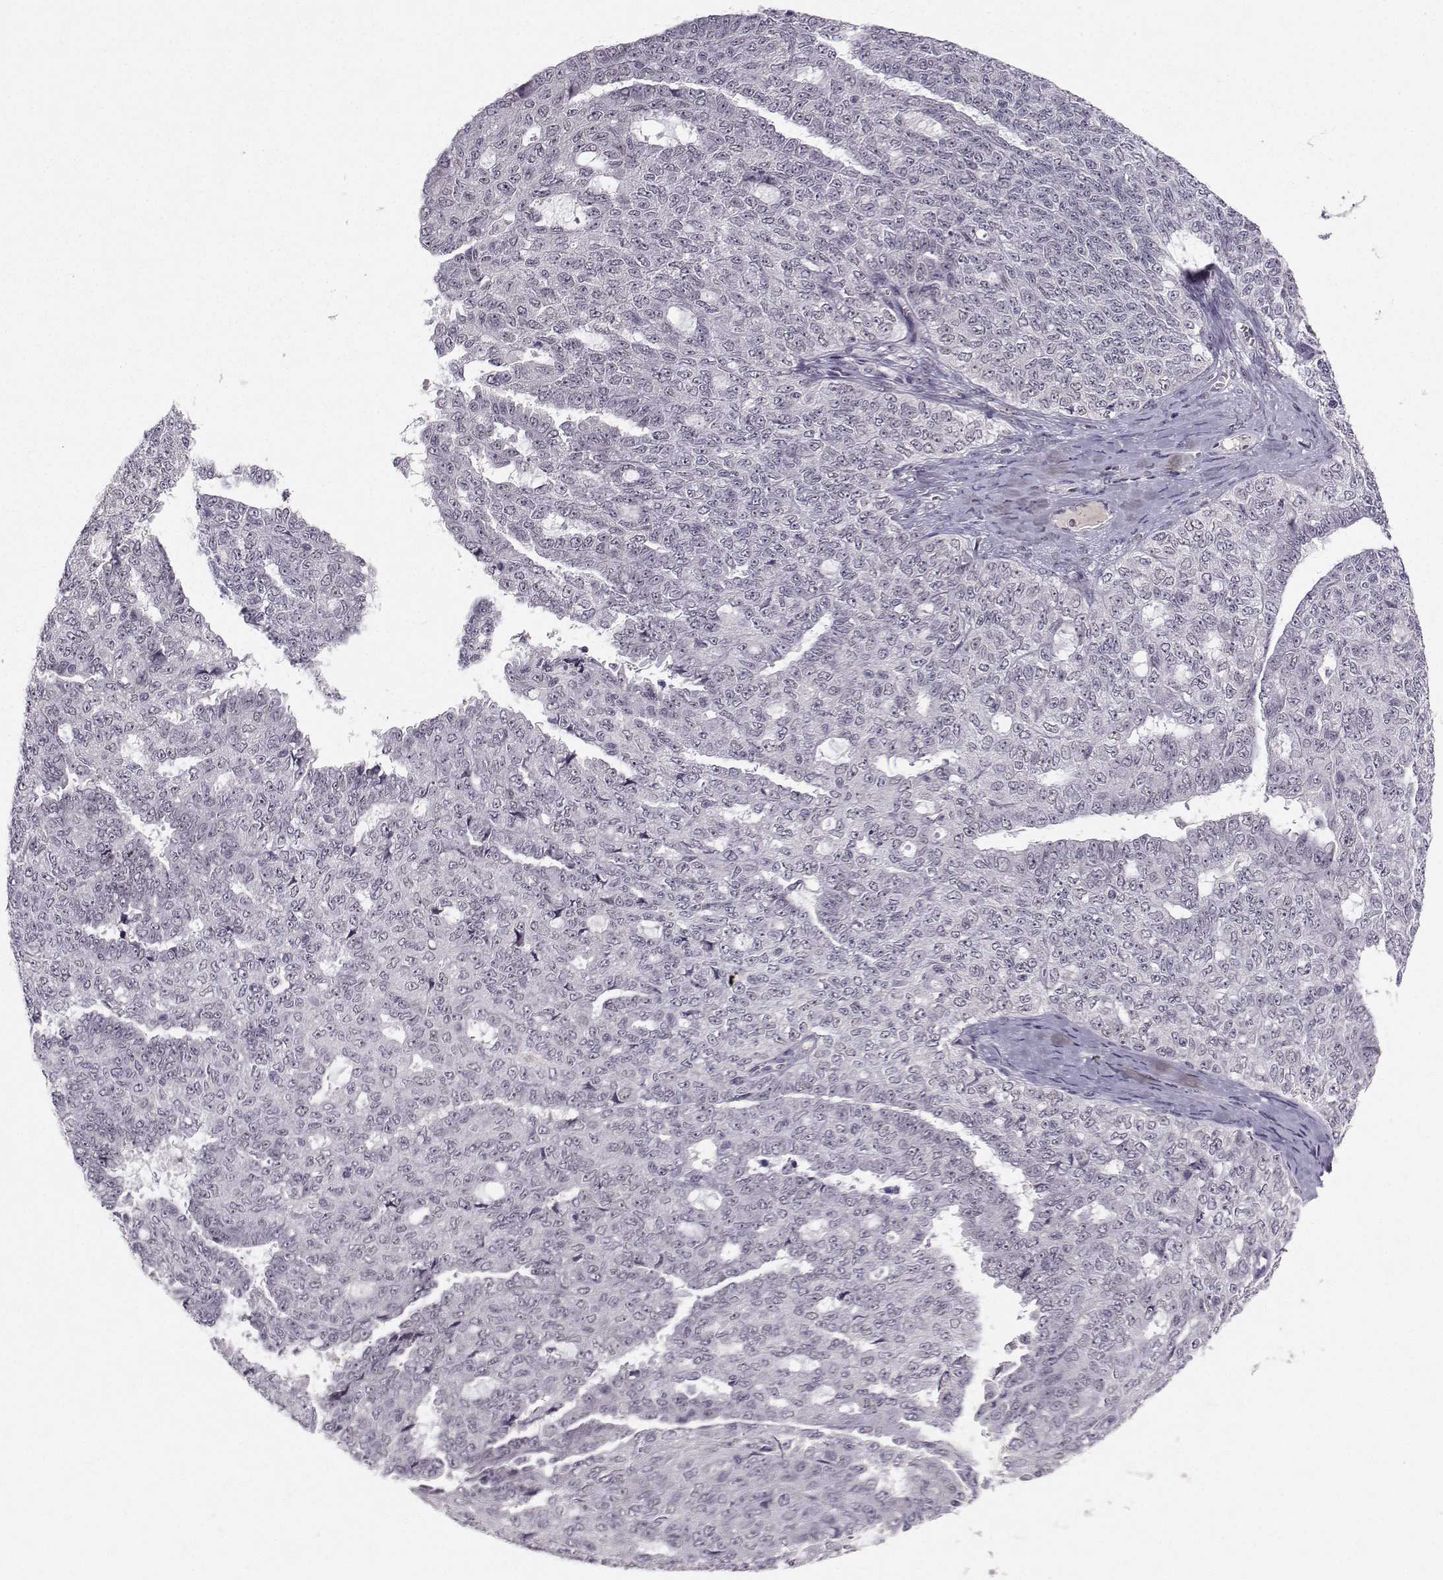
{"staining": {"intensity": "negative", "quantity": "none", "location": "none"}, "tissue": "ovarian cancer", "cell_type": "Tumor cells", "image_type": "cancer", "snomed": [{"axis": "morphology", "description": "Cystadenocarcinoma, serous, NOS"}, {"axis": "topography", "description": "Ovary"}], "caption": "Immunohistochemistry image of neoplastic tissue: ovarian serous cystadenocarcinoma stained with DAB (3,3'-diaminobenzidine) exhibits no significant protein positivity in tumor cells. (Stains: DAB IHC with hematoxylin counter stain, Microscopy: brightfield microscopy at high magnification).", "gene": "RPP38", "patient": {"sex": "female", "age": 71}}